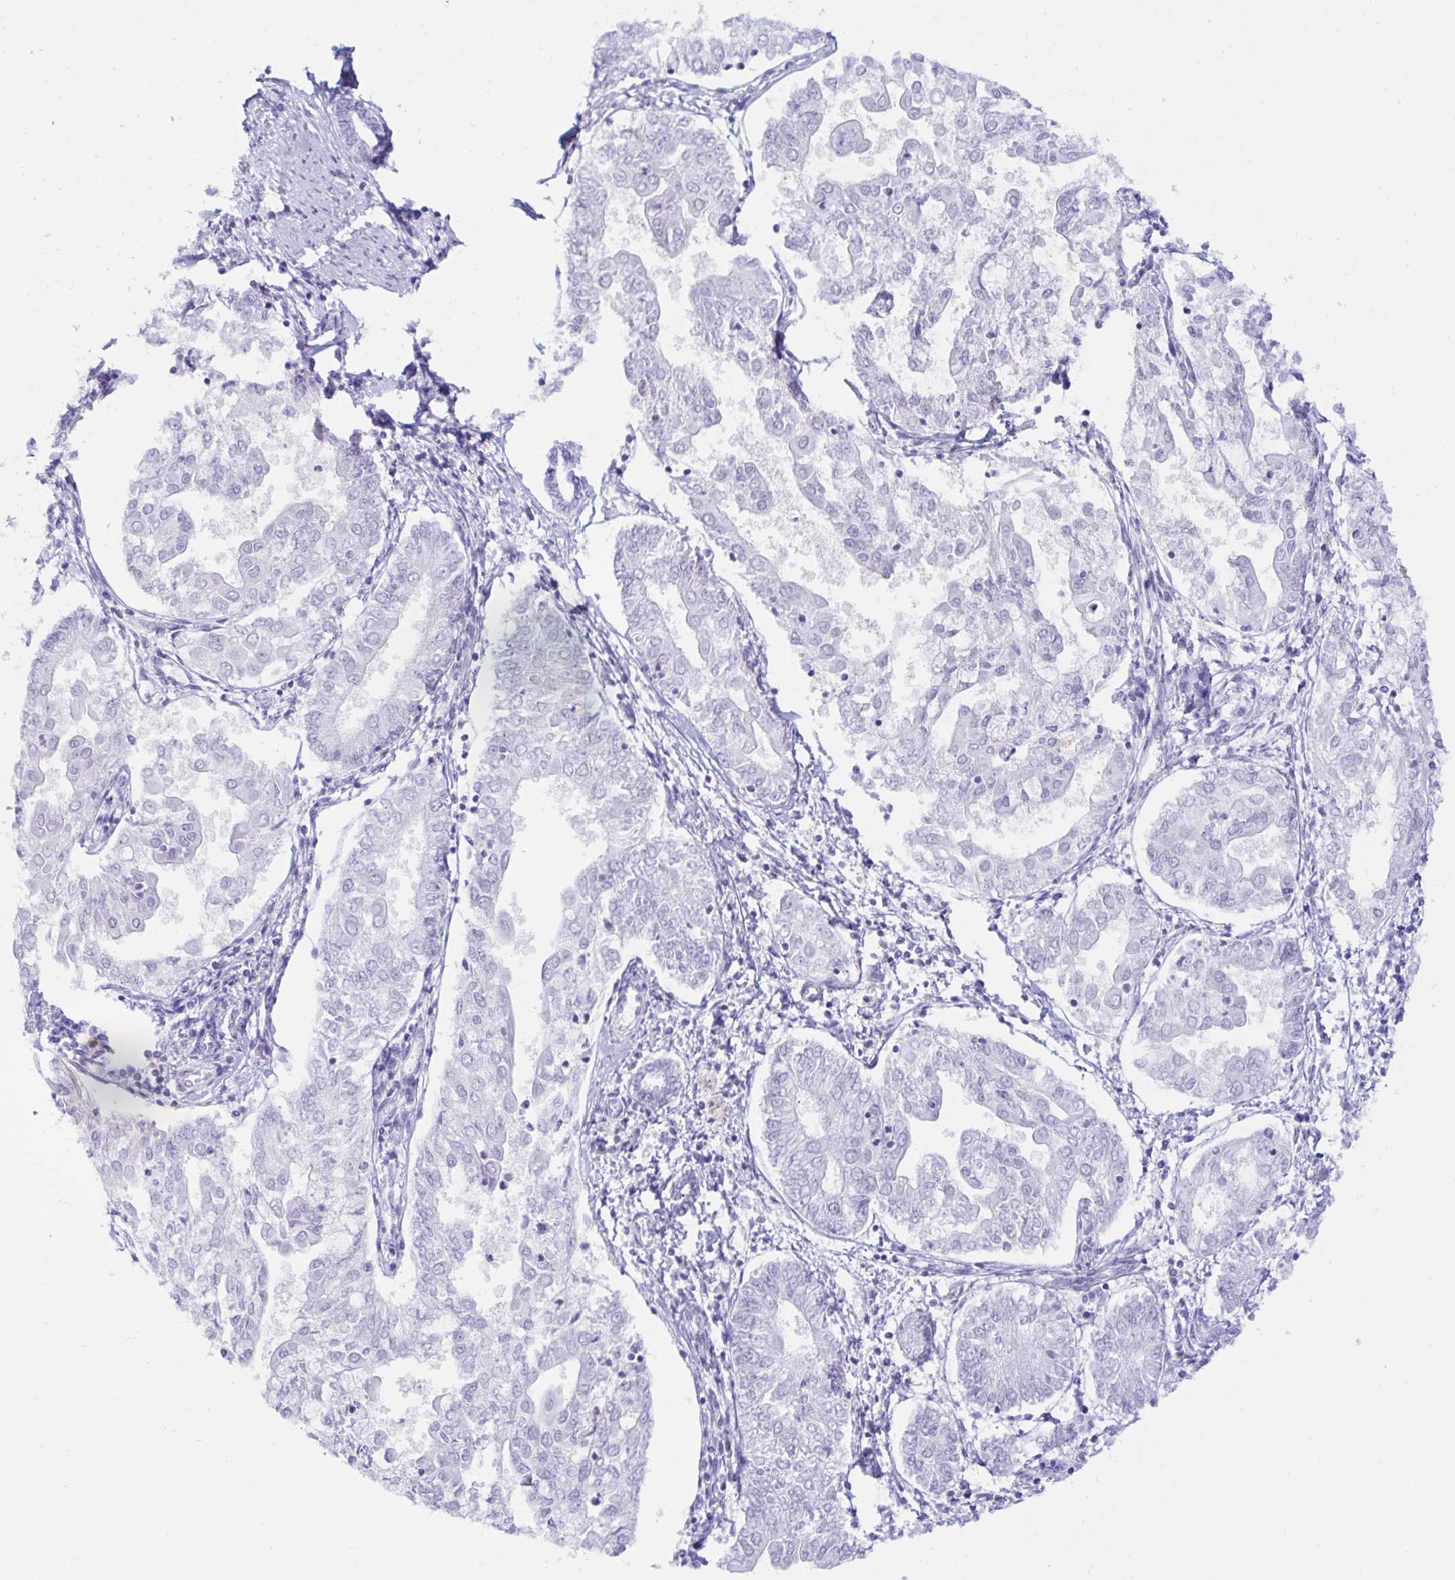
{"staining": {"intensity": "negative", "quantity": "none", "location": "none"}, "tissue": "endometrial cancer", "cell_type": "Tumor cells", "image_type": "cancer", "snomed": [{"axis": "morphology", "description": "Adenocarcinoma, NOS"}, {"axis": "topography", "description": "Endometrium"}], "caption": "The immunohistochemistry histopathology image has no significant staining in tumor cells of endometrial cancer tissue.", "gene": "BEST1", "patient": {"sex": "female", "age": 68}}